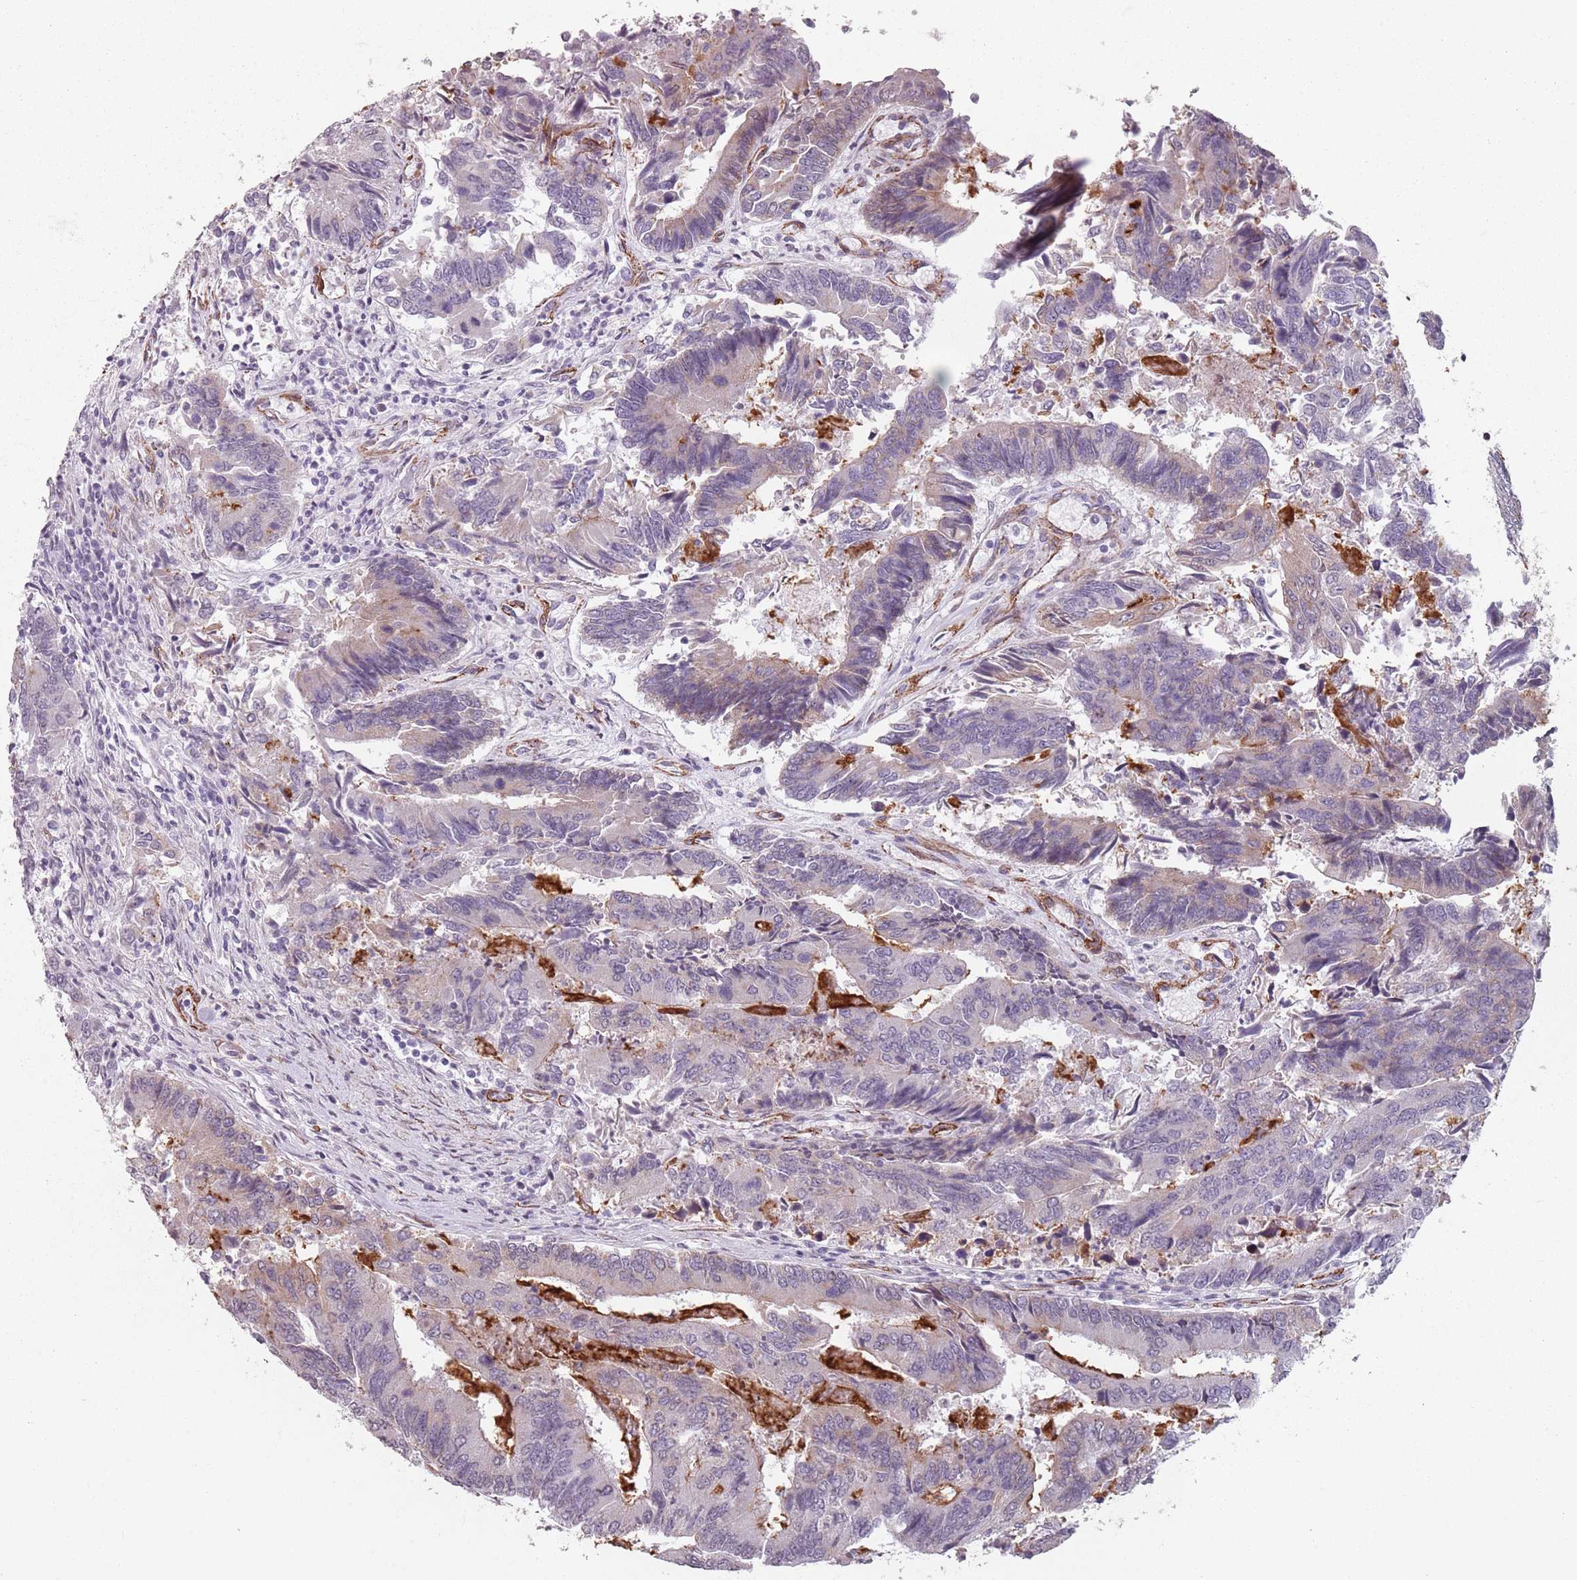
{"staining": {"intensity": "negative", "quantity": "none", "location": "none"}, "tissue": "colorectal cancer", "cell_type": "Tumor cells", "image_type": "cancer", "snomed": [{"axis": "morphology", "description": "Adenocarcinoma, NOS"}, {"axis": "topography", "description": "Colon"}], "caption": "Tumor cells are negative for brown protein staining in colorectal cancer.", "gene": "TMC4", "patient": {"sex": "female", "age": 67}}